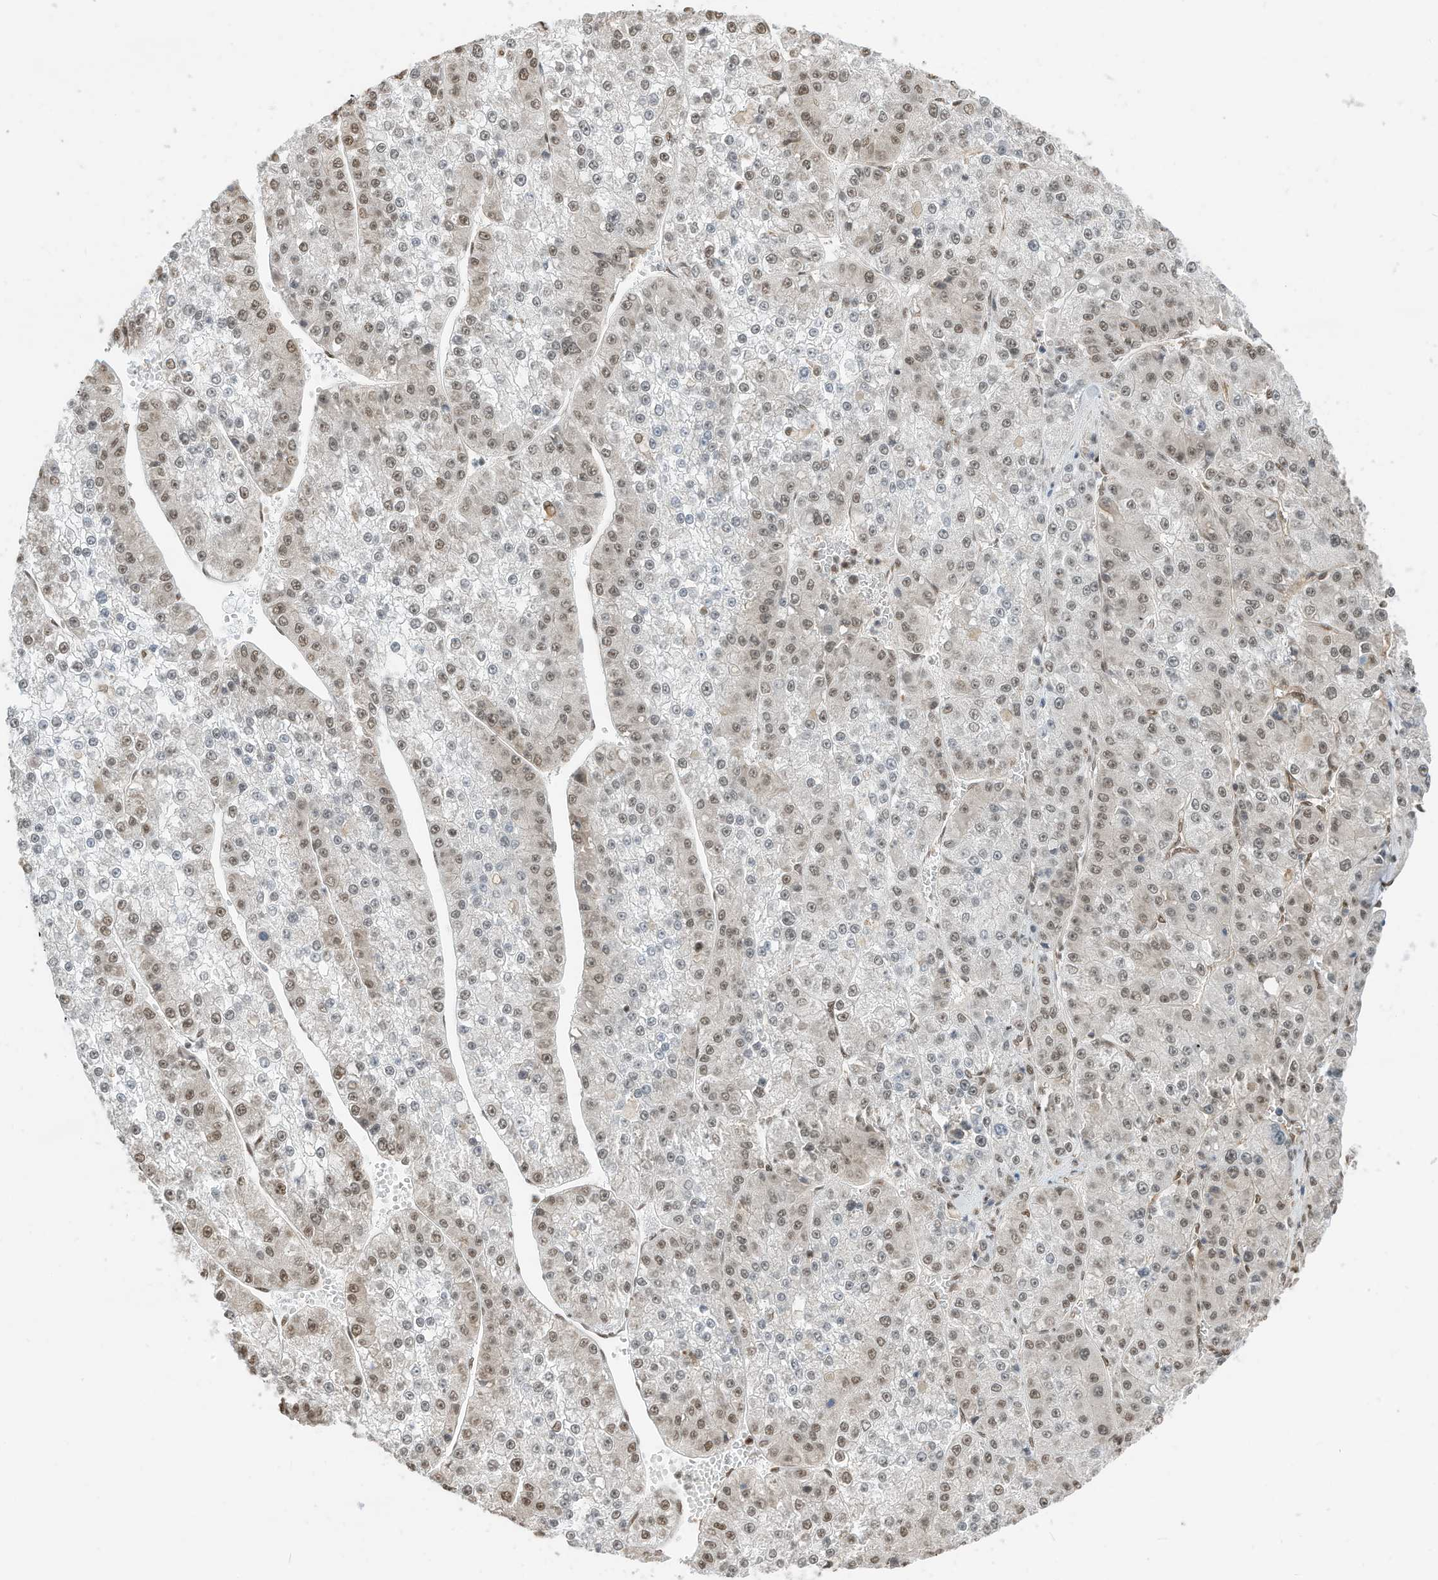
{"staining": {"intensity": "weak", "quantity": ">75%", "location": "nuclear"}, "tissue": "liver cancer", "cell_type": "Tumor cells", "image_type": "cancer", "snomed": [{"axis": "morphology", "description": "Carcinoma, Hepatocellular, NOS"}, {"axis": "topography", "description": "Liver"}], "caption": "Weak nuclear staining is identified in approximately >75% of tumor cells in liver cancer (hepatocellular carcinoma).", "gene": "ZNF195", "patient": {"sex": "female", "age": 73}}